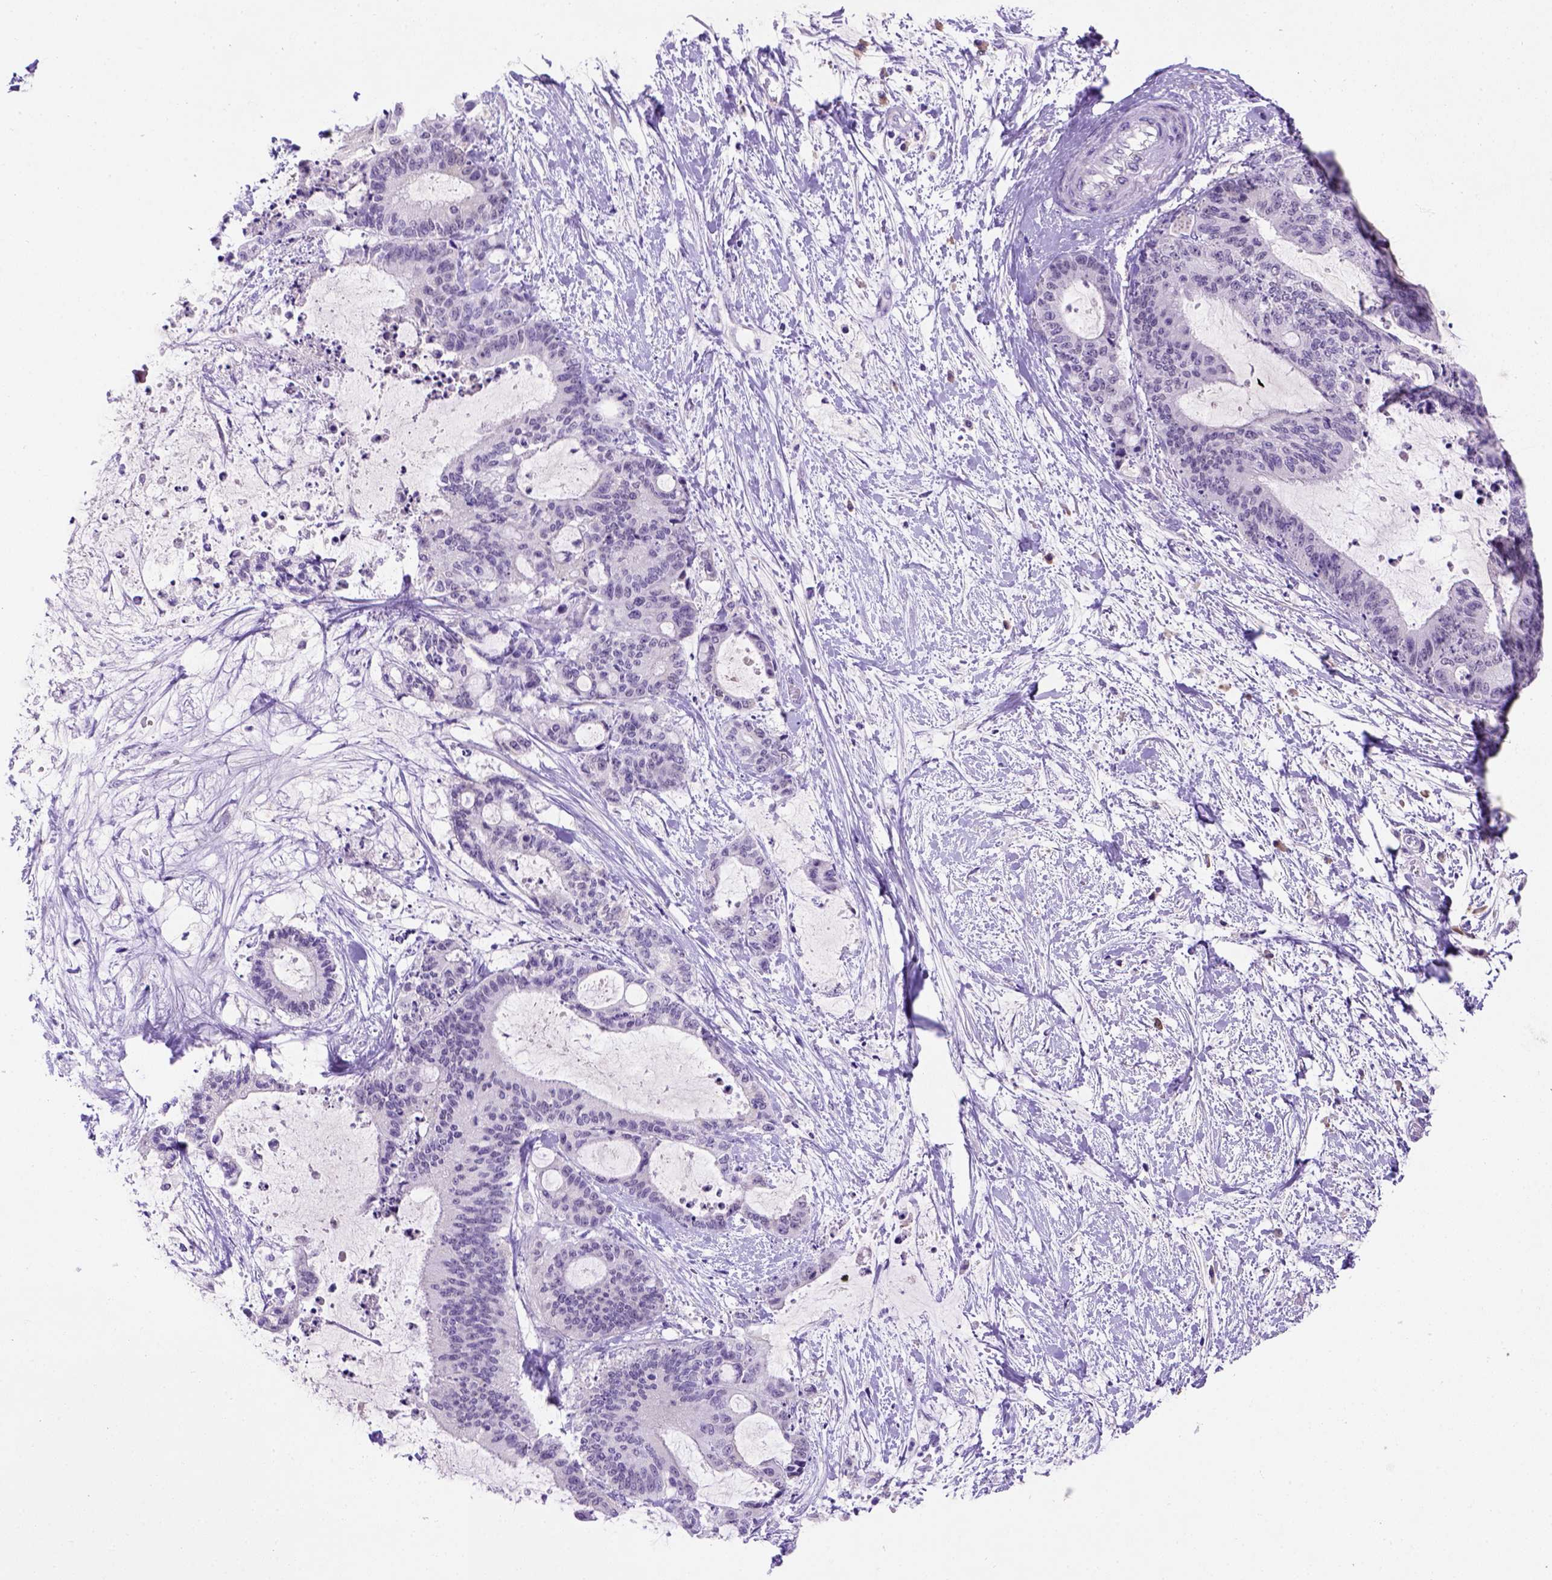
{"staining": {"intensity": "negative", "quantity": "none", "location": "none"}, "tissue": "liver cancer", "cell_type": "Tumor cells", "image_type": "cancer", "snomed": [{"axis": "morphology", "description": "Cholangiocarcinoma"}, {"axis": "topography", "description": "Liver"}], "caption": "A high-resolution image shows immunohistochemistry staining of liver cholangiocarcinoma, which reveals no significant positivity in tumor cells.", "gene": "FAM81B", "patient": {"sex": "female", "age": 73}}